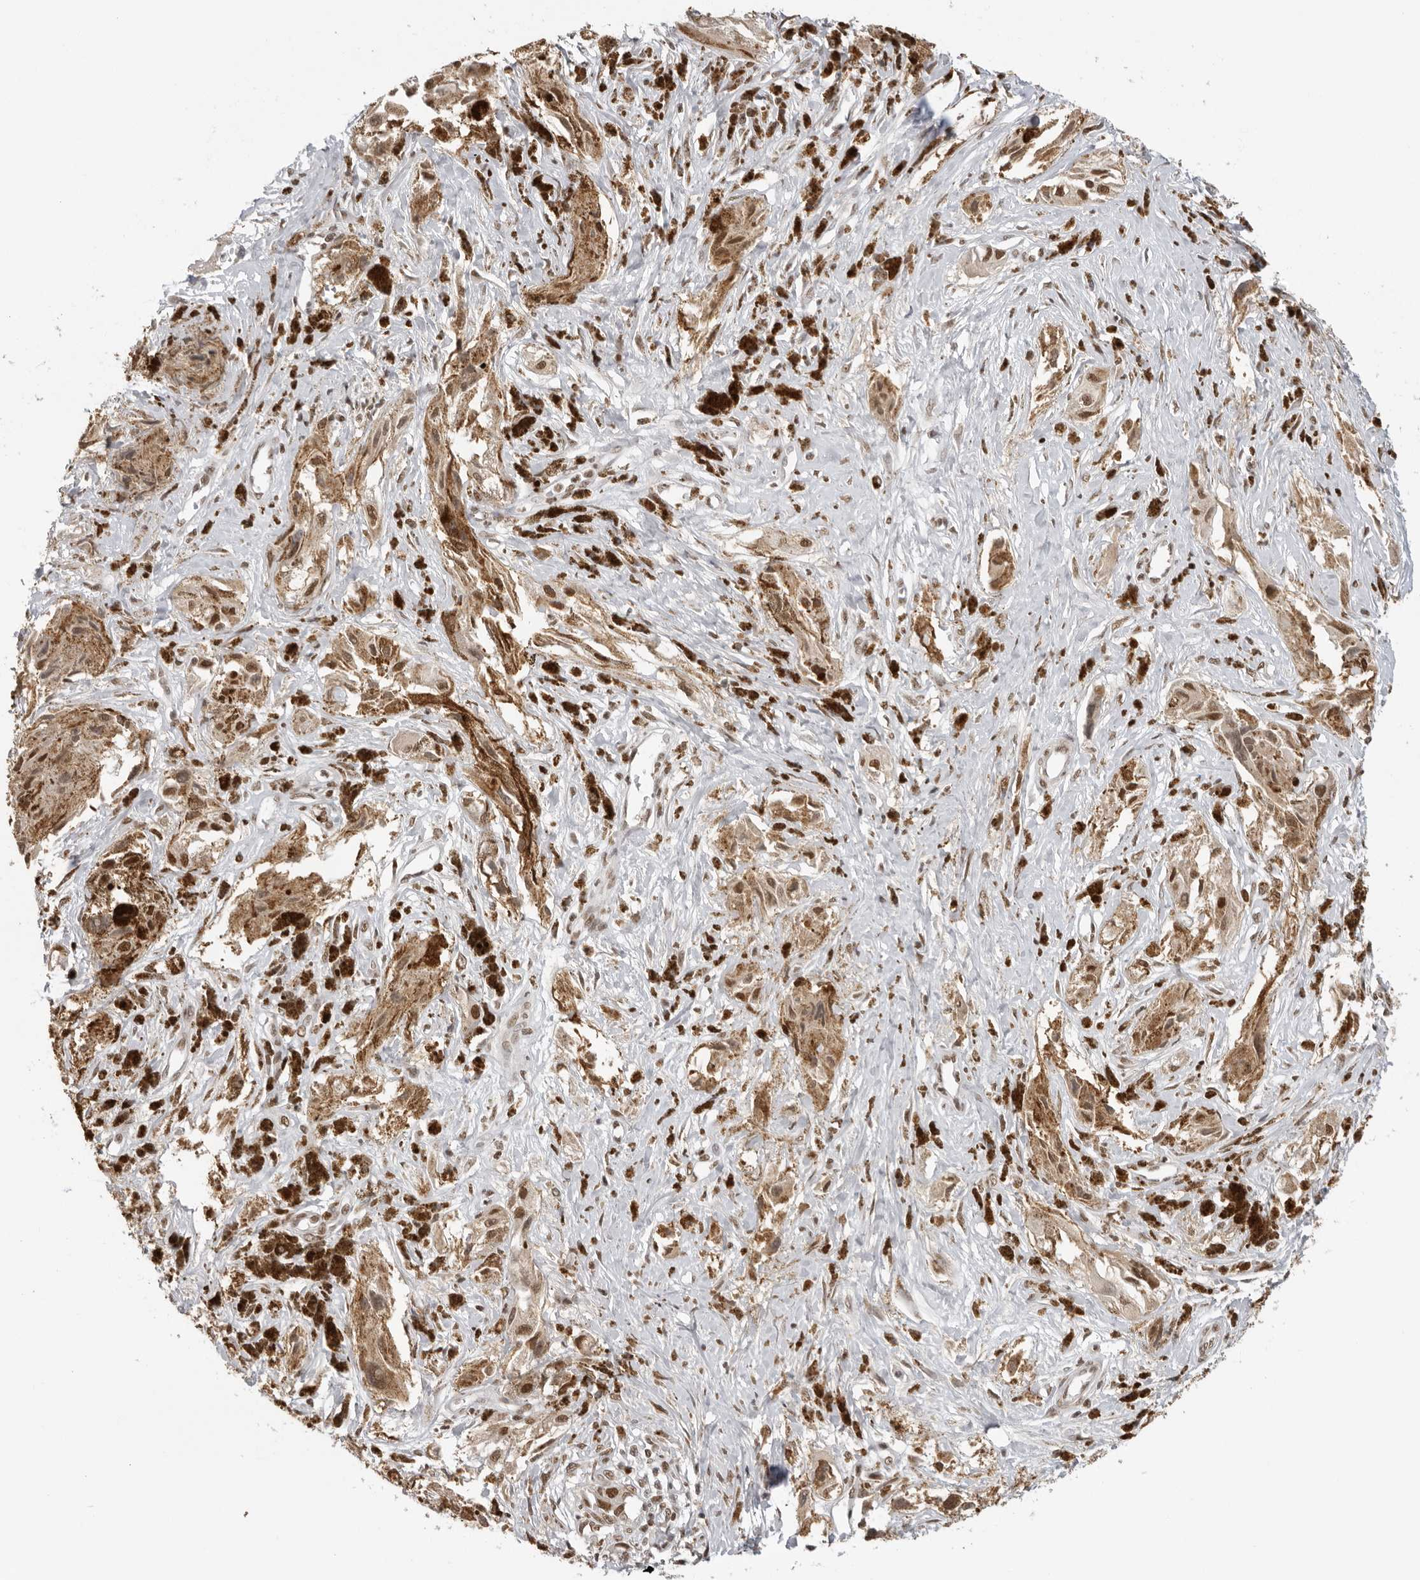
{"staining": {"intensity": "moderate", "quantity": ">75%", "location": "cytoplasmic/membranous,nuclear"}, "tissue": "melanoma", "cell_type": "Tumor cells", "image_type": "cancer", "snomed": [{"axis": "morphology", "description": "Malignant melanoma, NOS"}, {"axis": "topography", "description": "Skin"}], "caption": "The image exhibits a brown stain indicating the presence of a protein in the cytoplasmic/membranous and nuclear of tumor cells in malignant melanoma. (DAB IHC, brown staining for protein, blue staining for nuclei).", "gene": "RPA2", "patient": {"sex": "male", "age": 88}}